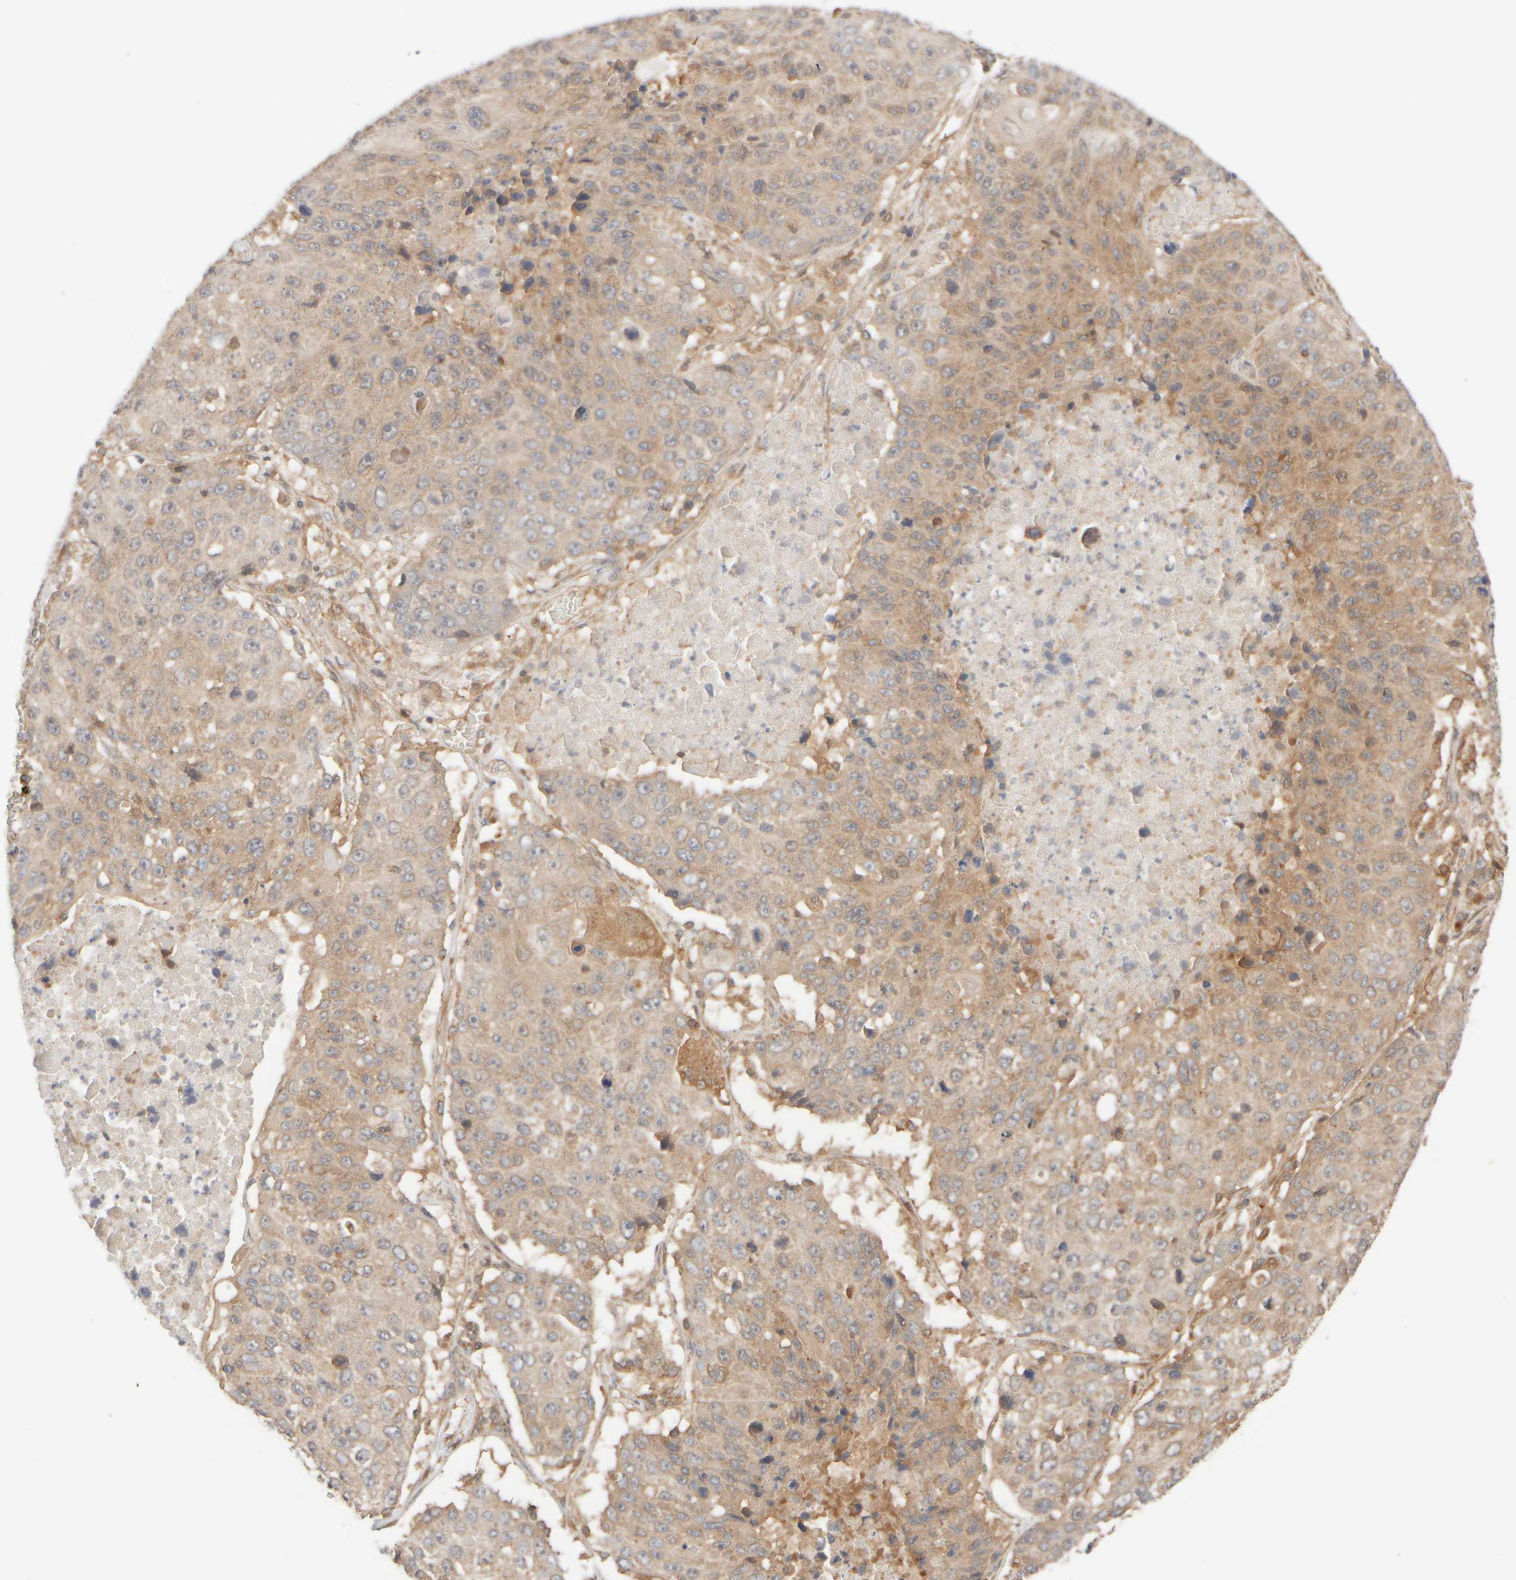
{"staining": {"intensity": "moderate", "quantity": "25%-75%", "location": "cytoplasmic/membranous"}, "tissue": "lung cancer", "cell_type": "Tumor cells", "image_type": "cancer", "snomed": [{"axis": "morphology", "description": "Squamous cell carcinoma, NOS"}, {"axis": "topography", "description": "Lung"}], "caption": "The image reveals staining of lung squamous cell carcinoma, revealing moderate cytoplasmic/membranous protein expression (brown color) within tumor cells.", "gene": "RABEP1", "patient": {"sex": "male", "age": 61}}